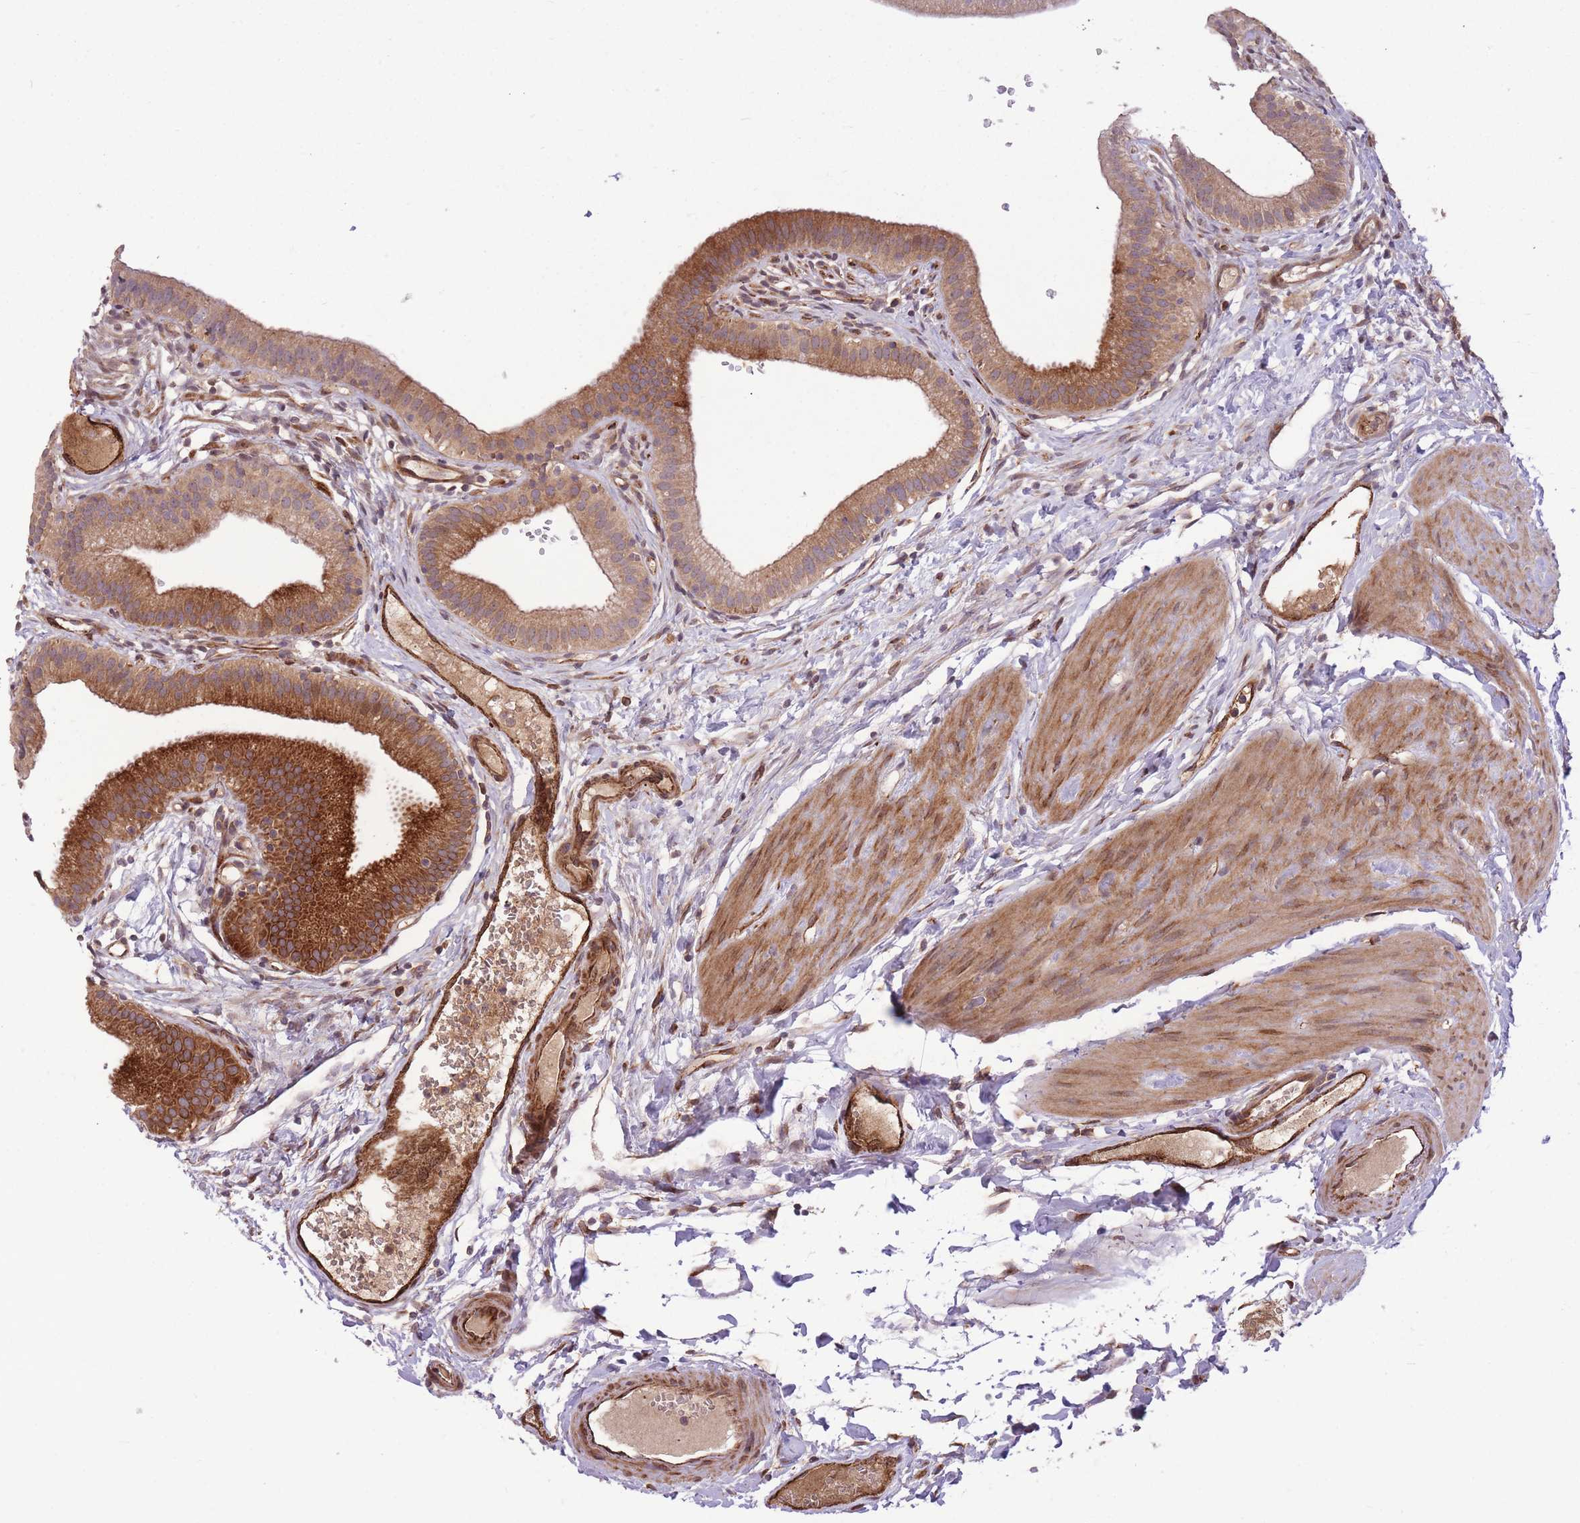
{"staining": {"intensity": "strong", "quantity": ">75%", "location": "cytoplasmic/membranous"}, "tissue": "gallbladder", "cell_type": "Glandular cells", "image_type": "normal", "snomed": [{"axis": "morphology", "description": "Normal tissue, NOS"}, {"axis": "topography", "description": "Gallbladder"}], "caption": "Immunohistochemistry (IHC) of normal human gallbladder shows high levels of strong cytoplasmic/membranous staining in about >75% of glandular cells.", "gene": "CISH", "patient": {"sex": "female", "age": 54}}